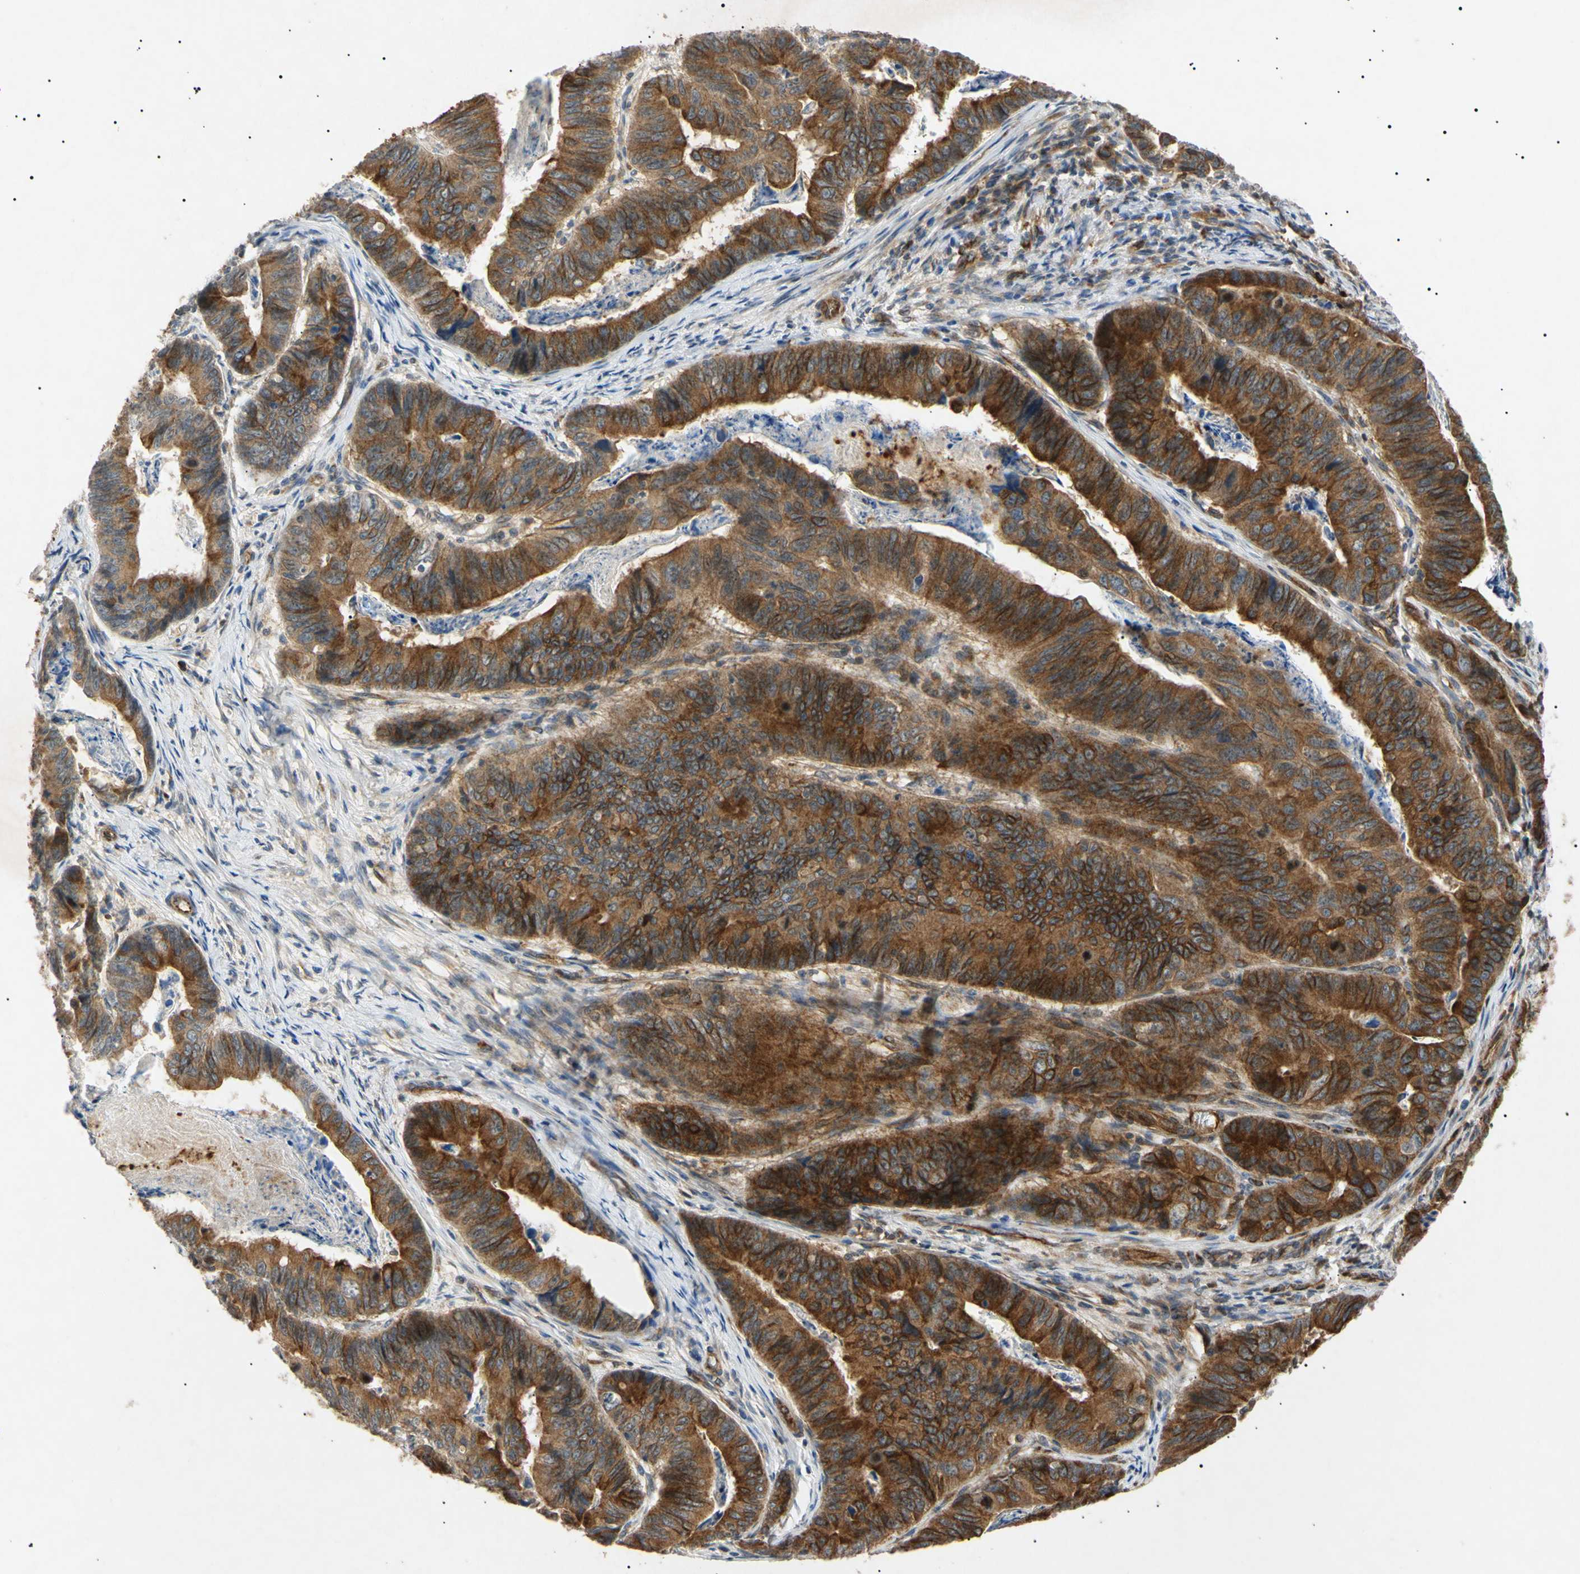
{"staining": {"intensity": "moderate", "quantity": "25%-75%", "location": "cytoplasmic/membranous"}, "tissue": "stomach cancer", "cell_type": "Tumor cells", "image_type": "cancer", "snomed": [{"axis": "morphology", "description": "Adenocarcinoma, NOS"}, {"axis": "topography", "description": "Stomach, lower"}], "caption": "This is an image of immunohistochemistry (IHC) staining of stomach cancer (adenocarcinoma), which shows moderate staining in the cytoplasmic/membranous of tumor cells.", "gene": "TUBB4A", "patient": {"sex": "male", "age": 77}}